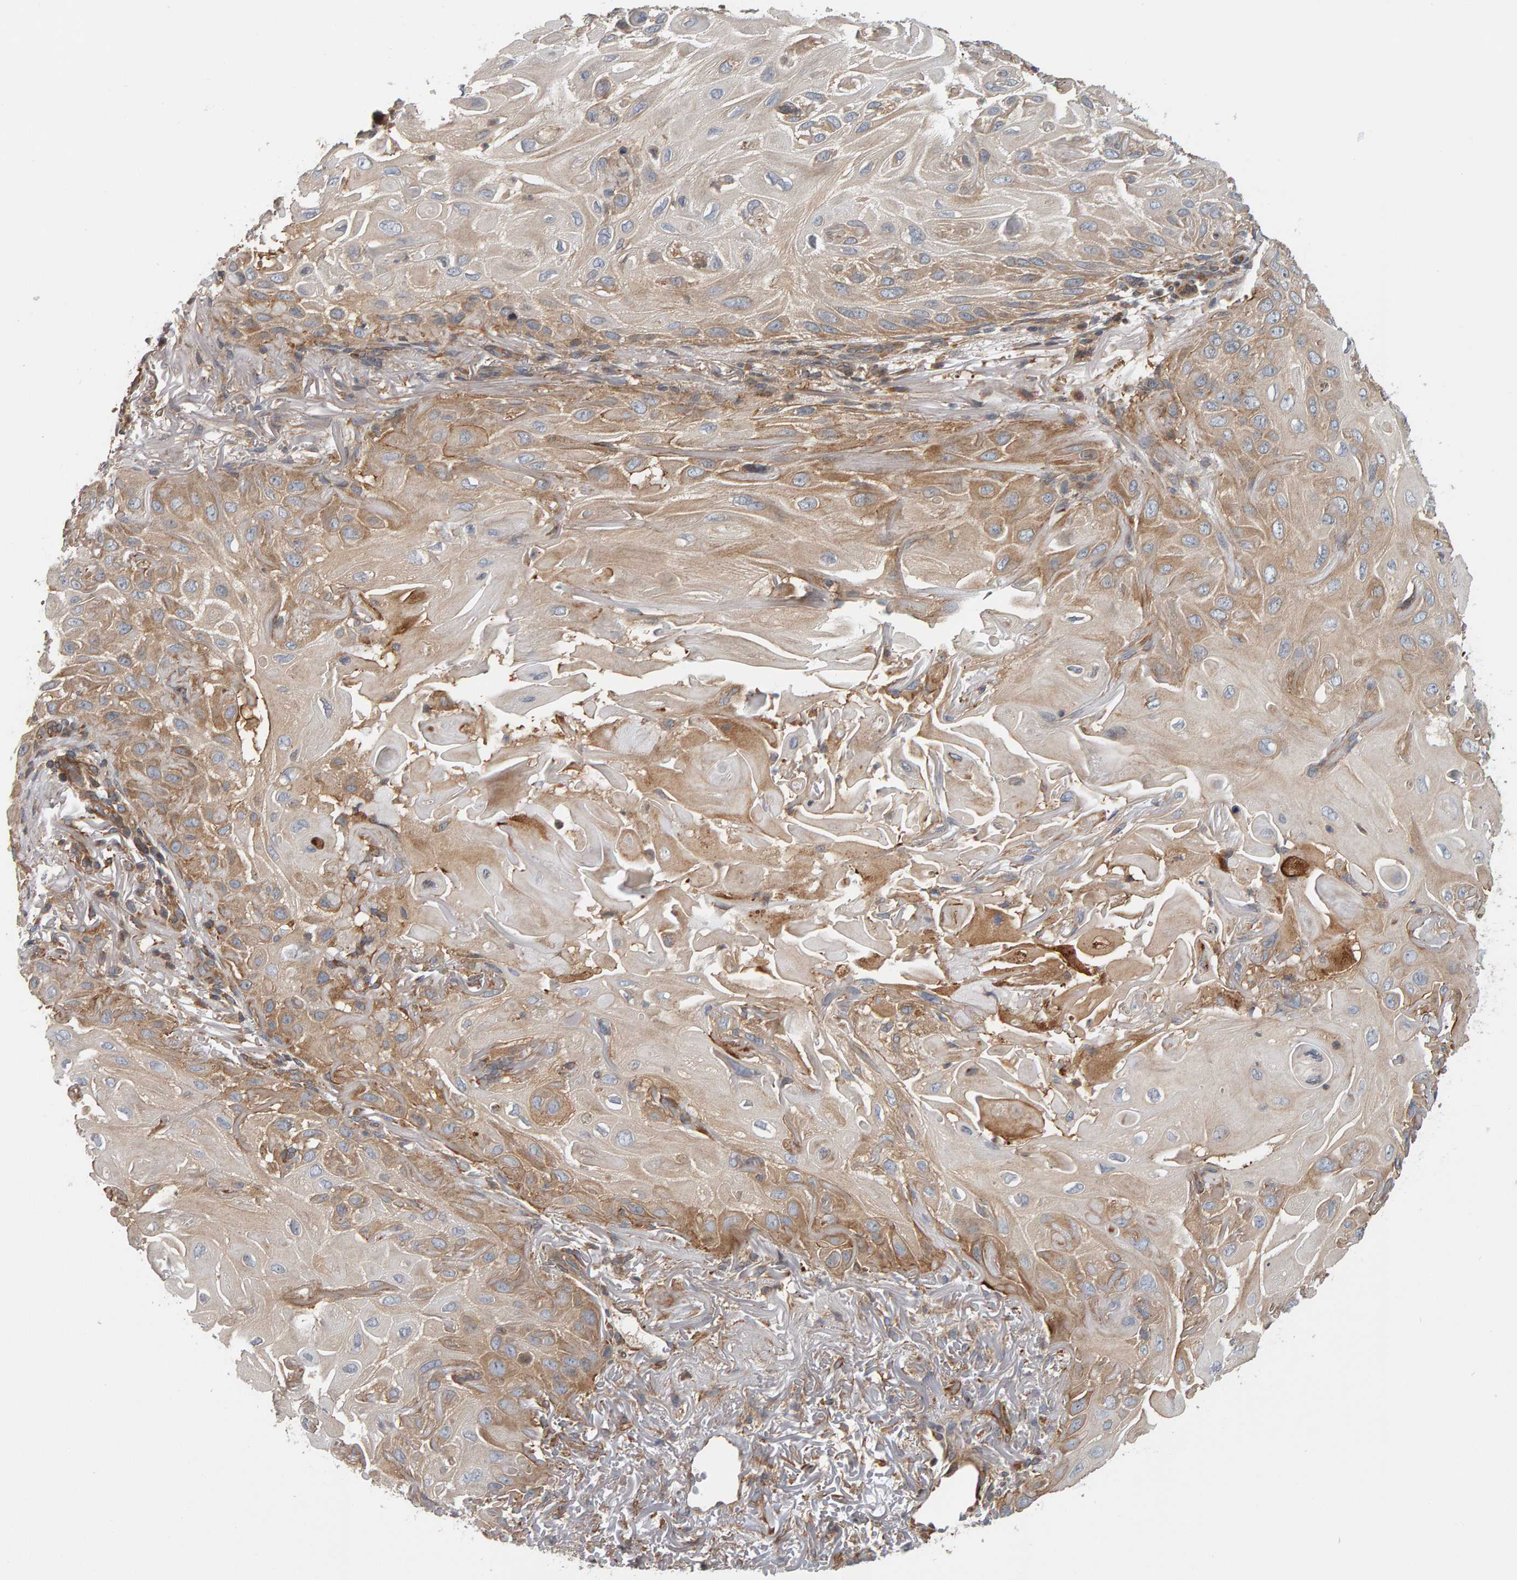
{"staining": {"intensity": "moderate", "quantity": "25%-75%", "location": "cytoplasmic/membranous"}, "tissue": "skin cancer", "cell_type": "Tumor cells", "image_type": "cancer", "snomed": [{"axis": "morphology", "description": "Squamous cell carcinoma, NOS"}, {"axis": "topography", "description": "Skin"}], "caption": "Immunohistochemical staining of human skin cancer displays medium levels of moderate cytoplasmic/membranous protein staining in about 25%-75% of tumor cells.", "gene": "C9orf72", "patient": {"sex": "female", "age": 77}}